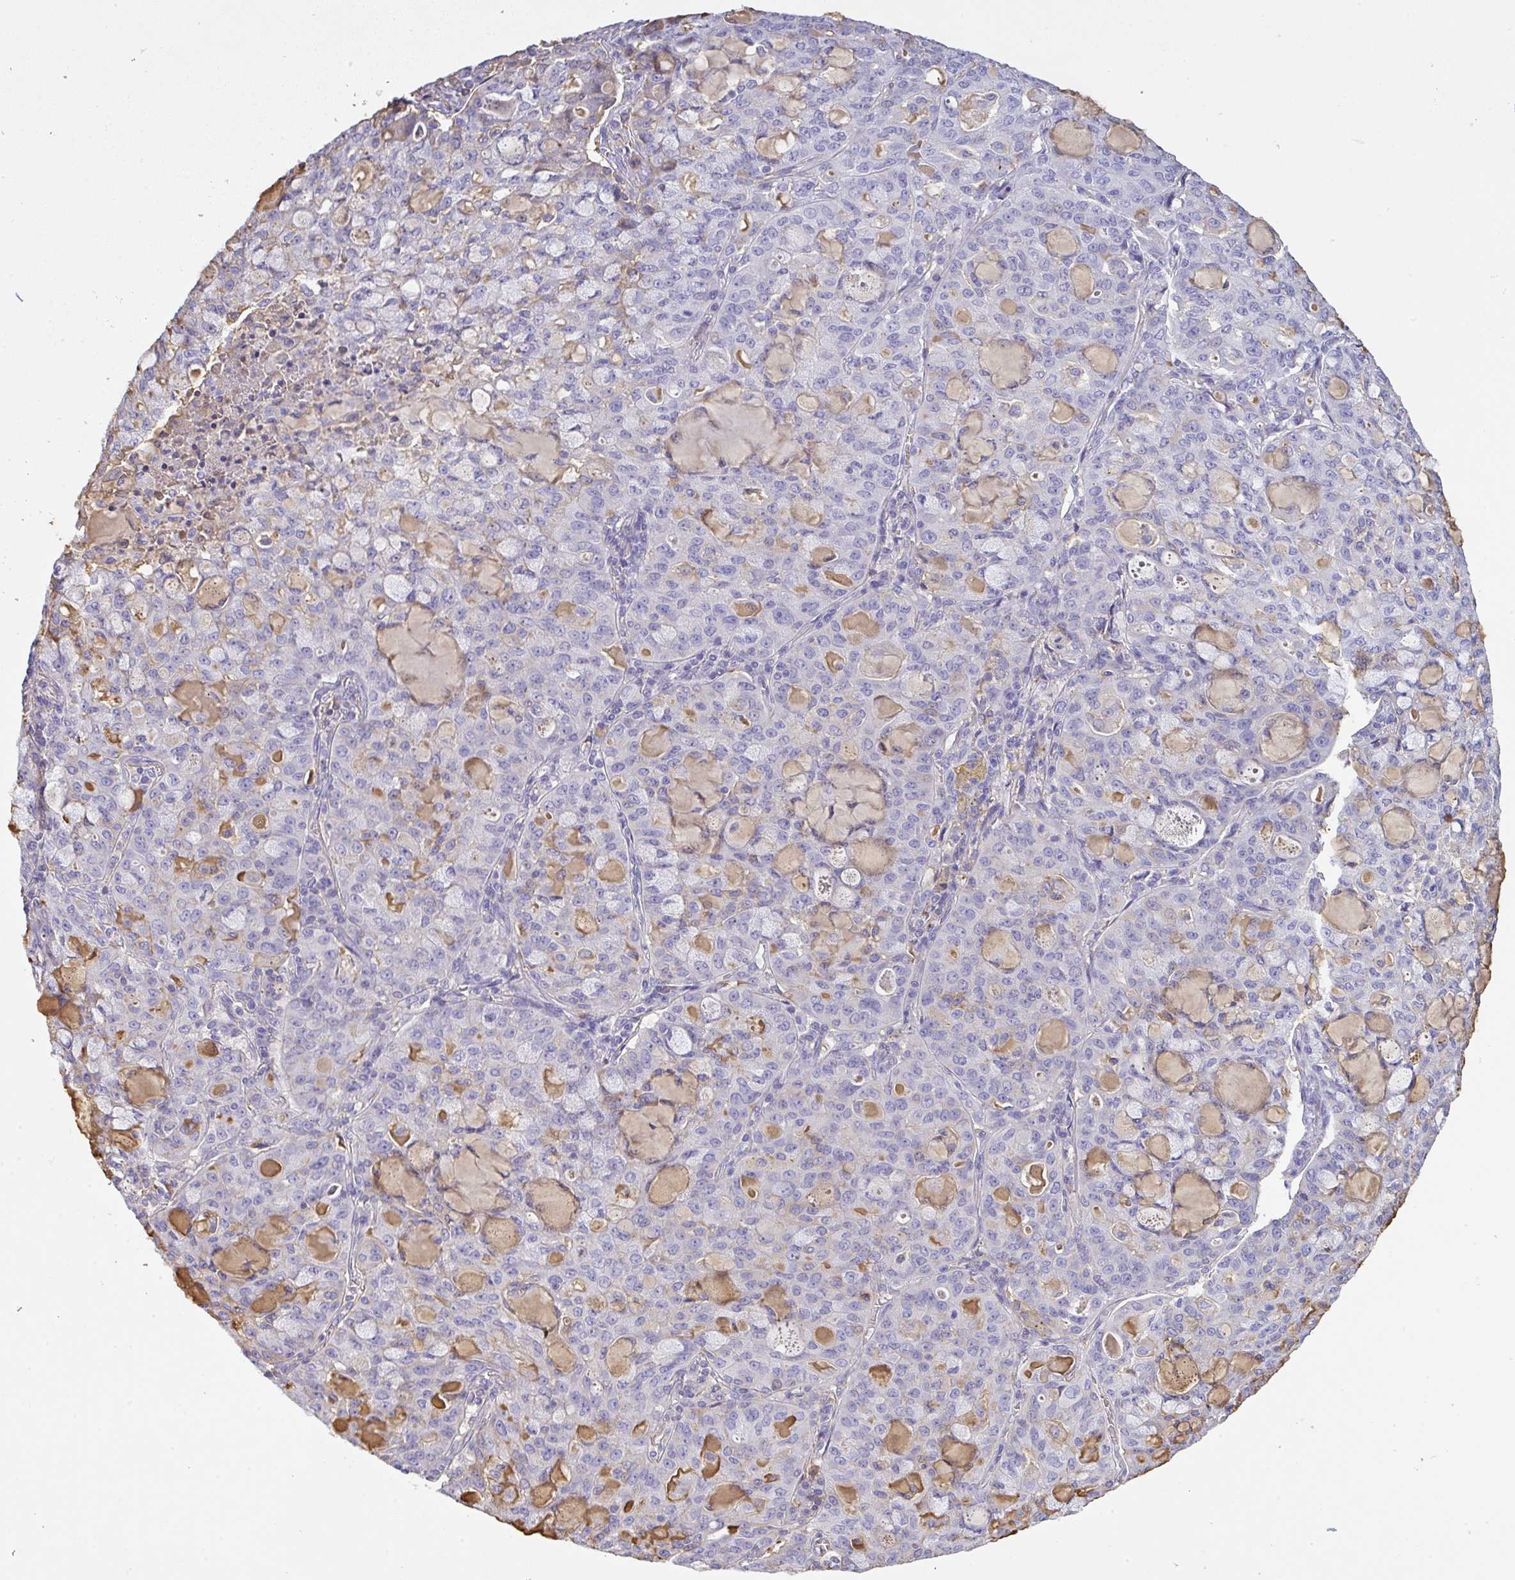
{"staining": {"intensity": "negative", "quantity": "none", "location": "none"}, "tissue": "lung cancer", "cell_type": "Tumor cells", "image_type": "cancer", "snomed": [{"axis": "morphology", "description": "Adenocarcinoma, NOS"}, {"axis": "topography", "description": "Lung"}], "caption": "The photomicrograph reveals no significant staining in tumor cells of lung cancer.", "gene": "SMYD5", "patient": {"sex": "female", "age": 44}}